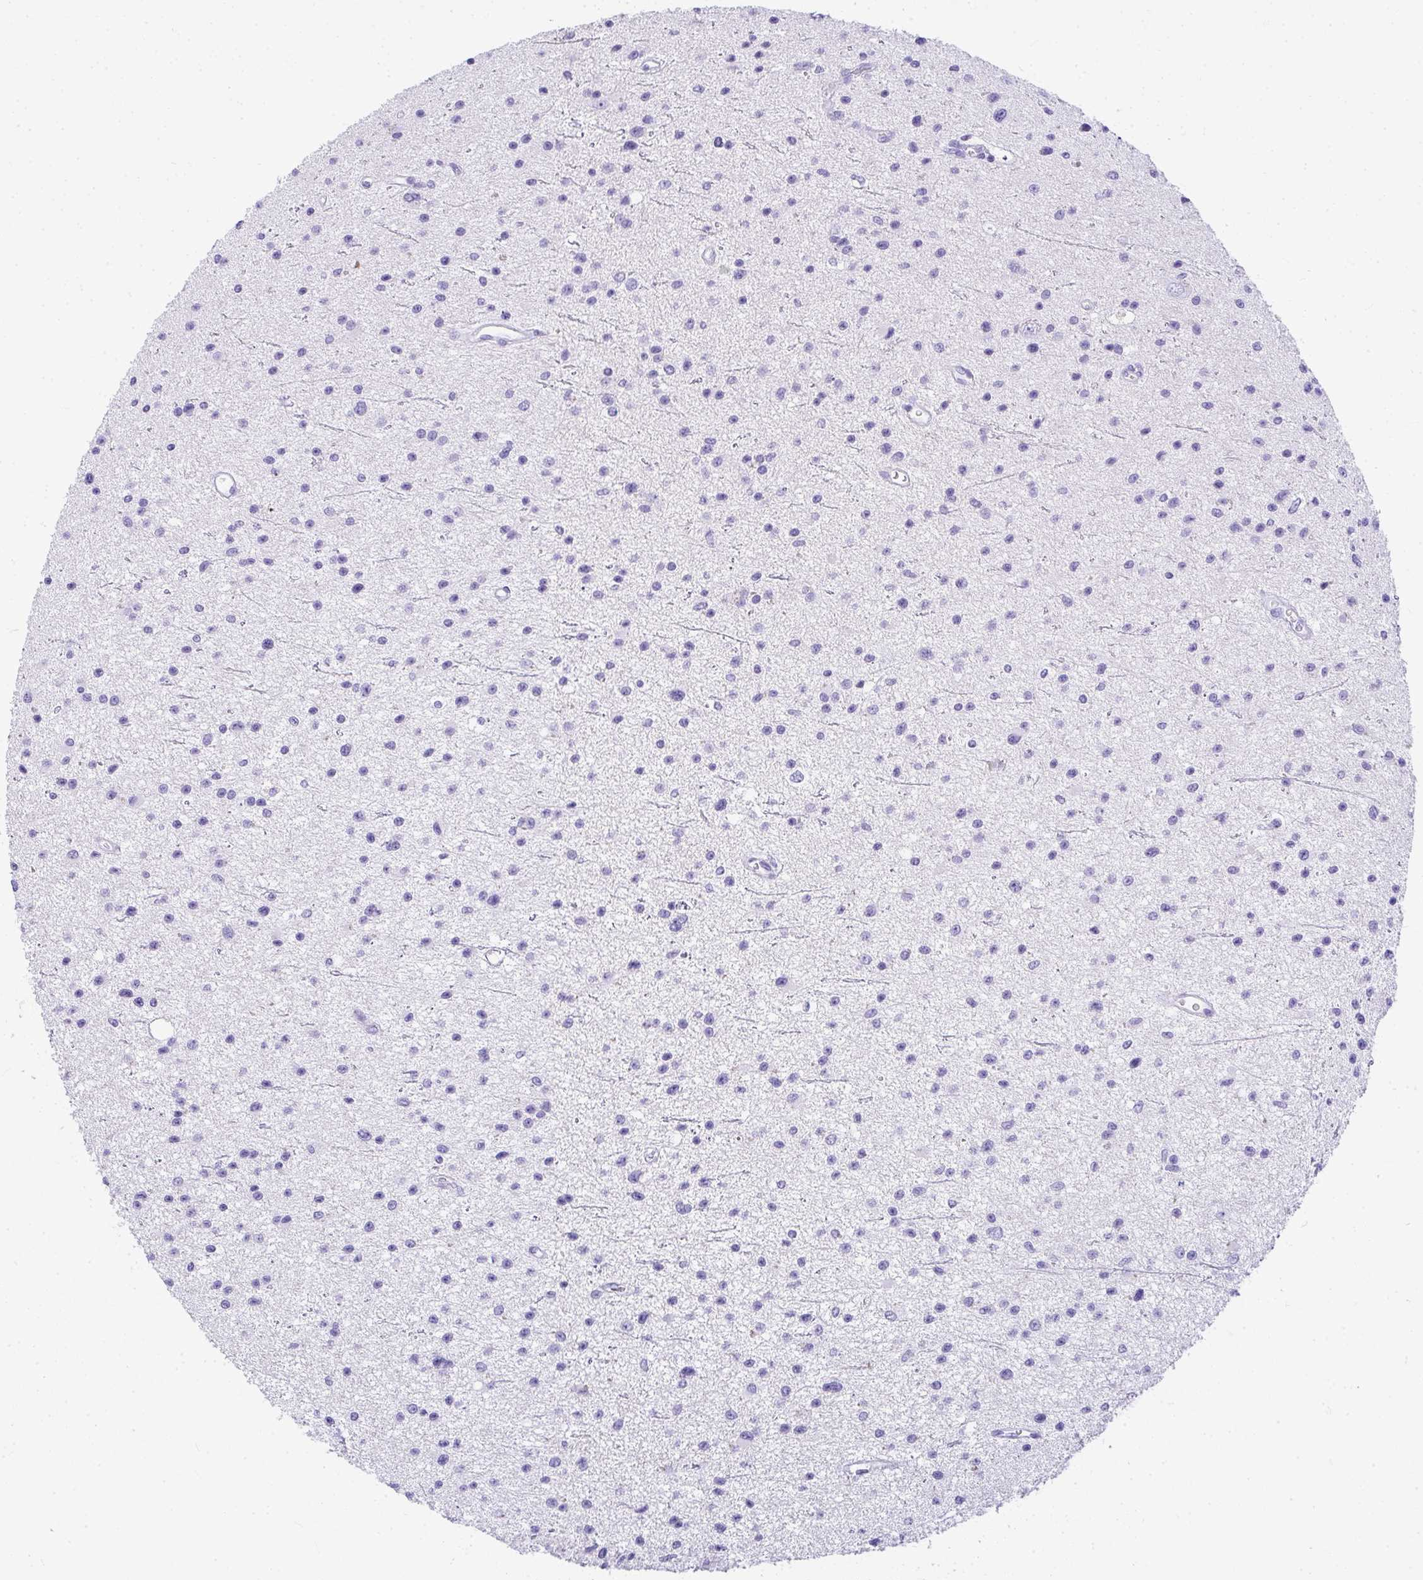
{"staining": {"intensity": "negative", "quantity": "none", "location": "none"}, "tissue": "glioma", "cell_type": "Tumor cells", "image_type": "cancer", "snomed": [{"axis": "morphology", "description": "Glioma, malignant, Low grade"}, {"axis": "topography", "description": "Brain"}], "caption": "Image shows no protein positivity in tumor cells of low-grade glioma (malignant) tissue. The staining is performed using DAB (3,3'-diaminobenzidine) brown chromogen with nuclei counter-stained in using hematoxylin.", "gene": "AVIL", "patient": {"sex": "male", "age": 43}}